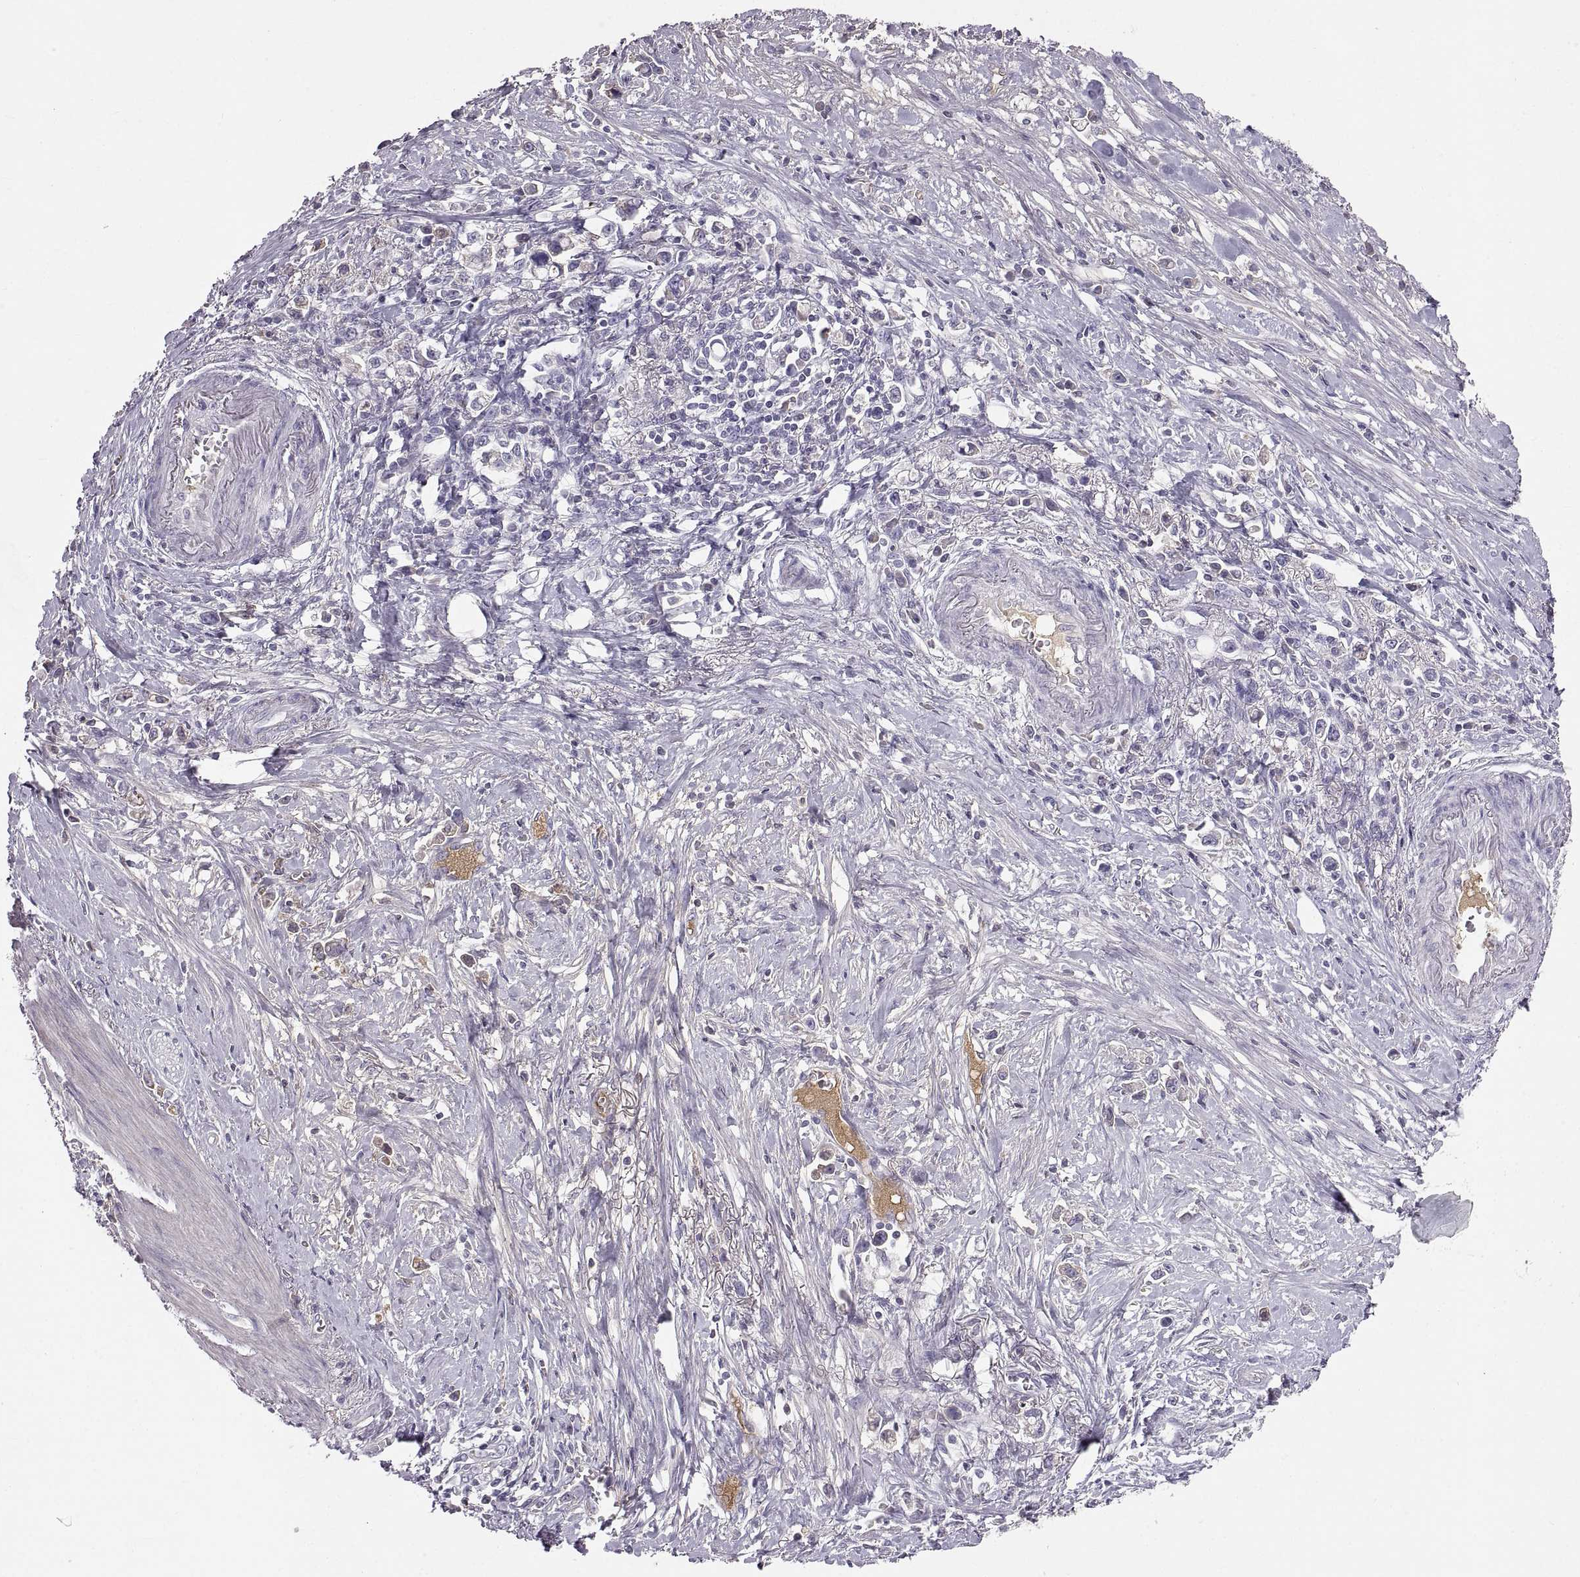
{"staining": {"intensity": "negative", "quantity": "none", "location": "none"}, "tissue": "stomach cancer", "cell_type": "Tumor cells", "image_type": "cancer", "snomed": [{"axis": "morphology", "description": "Adenocarcinoma, NOS"}, {"axis": "topography", "description": "Stomach"}], "caption": "Tumor cells show no significant protein positivity in stomach cancer. The staining was performed using DAB to visualize the protein expression in brown, while the nuclei were stained in blue with hematoxylin (Magnification: 20x).", "gene": "ADAM32", "patient": {"sex": "male", "age": 63}}